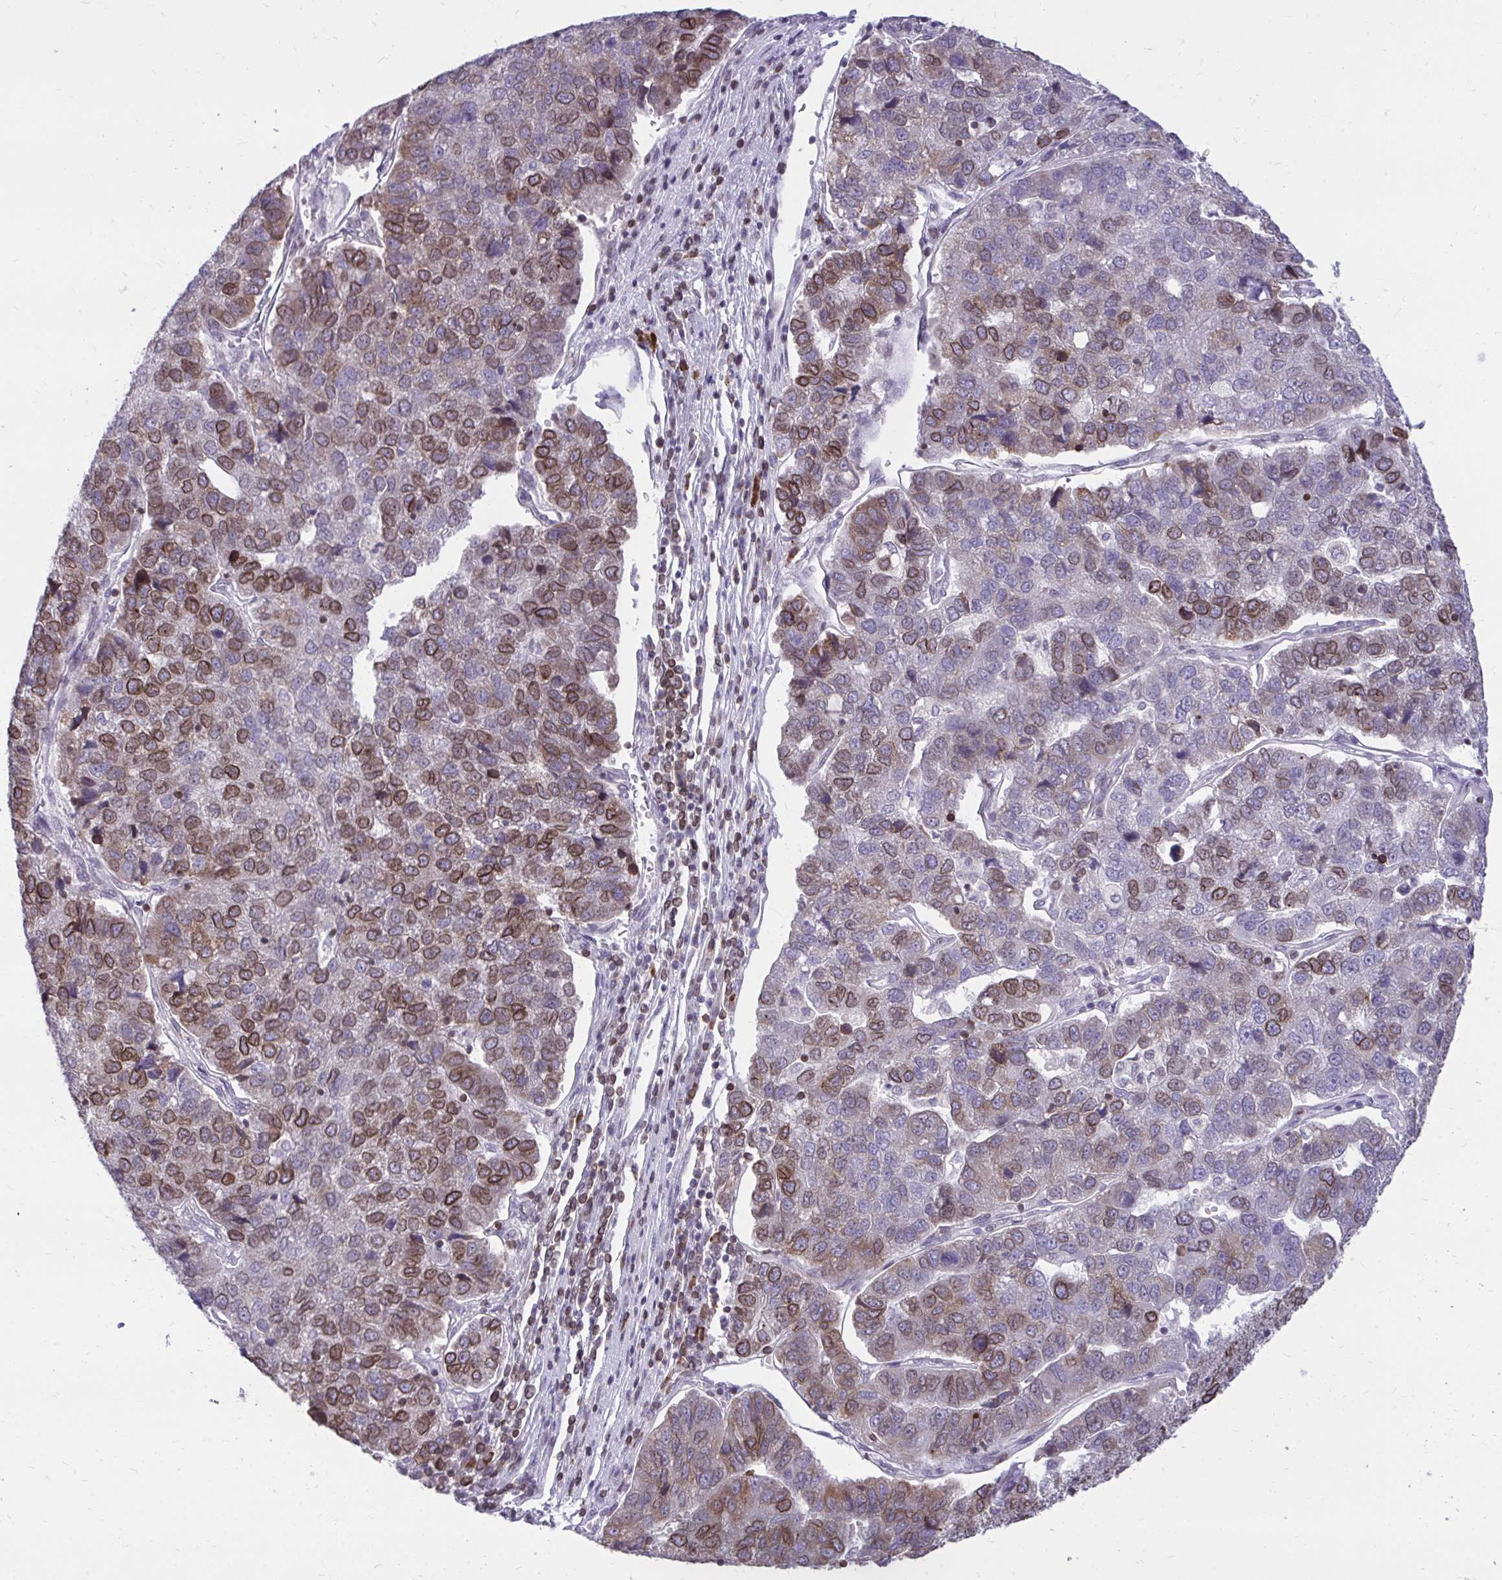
{"staining": {"intensity": "strong", "quantity": "25%-75%", "location": "cytoplasmic/membranous,nuclear"}, "tissue": "pancreatic cancer", "cell_type": "Tumor cells", "image_type": "cancer", "snomed": [{"axis": "morphology", "description": "Adenocarcinoma, NOS"}, {"axis": "topography", "description": "Pancreas"}], "caption": "Immunohistochemistry (IHC) photomicrograph of human pancreatic cancer (adenocarcinoma) stained for a protein (brown), which shows high levels of strong cytoplasmic/membranous and nuclear expression in about 25%-75% of tumor cells.", "gene": "RPS6KA2", "patient": {"sex": "female", "age": 61}}